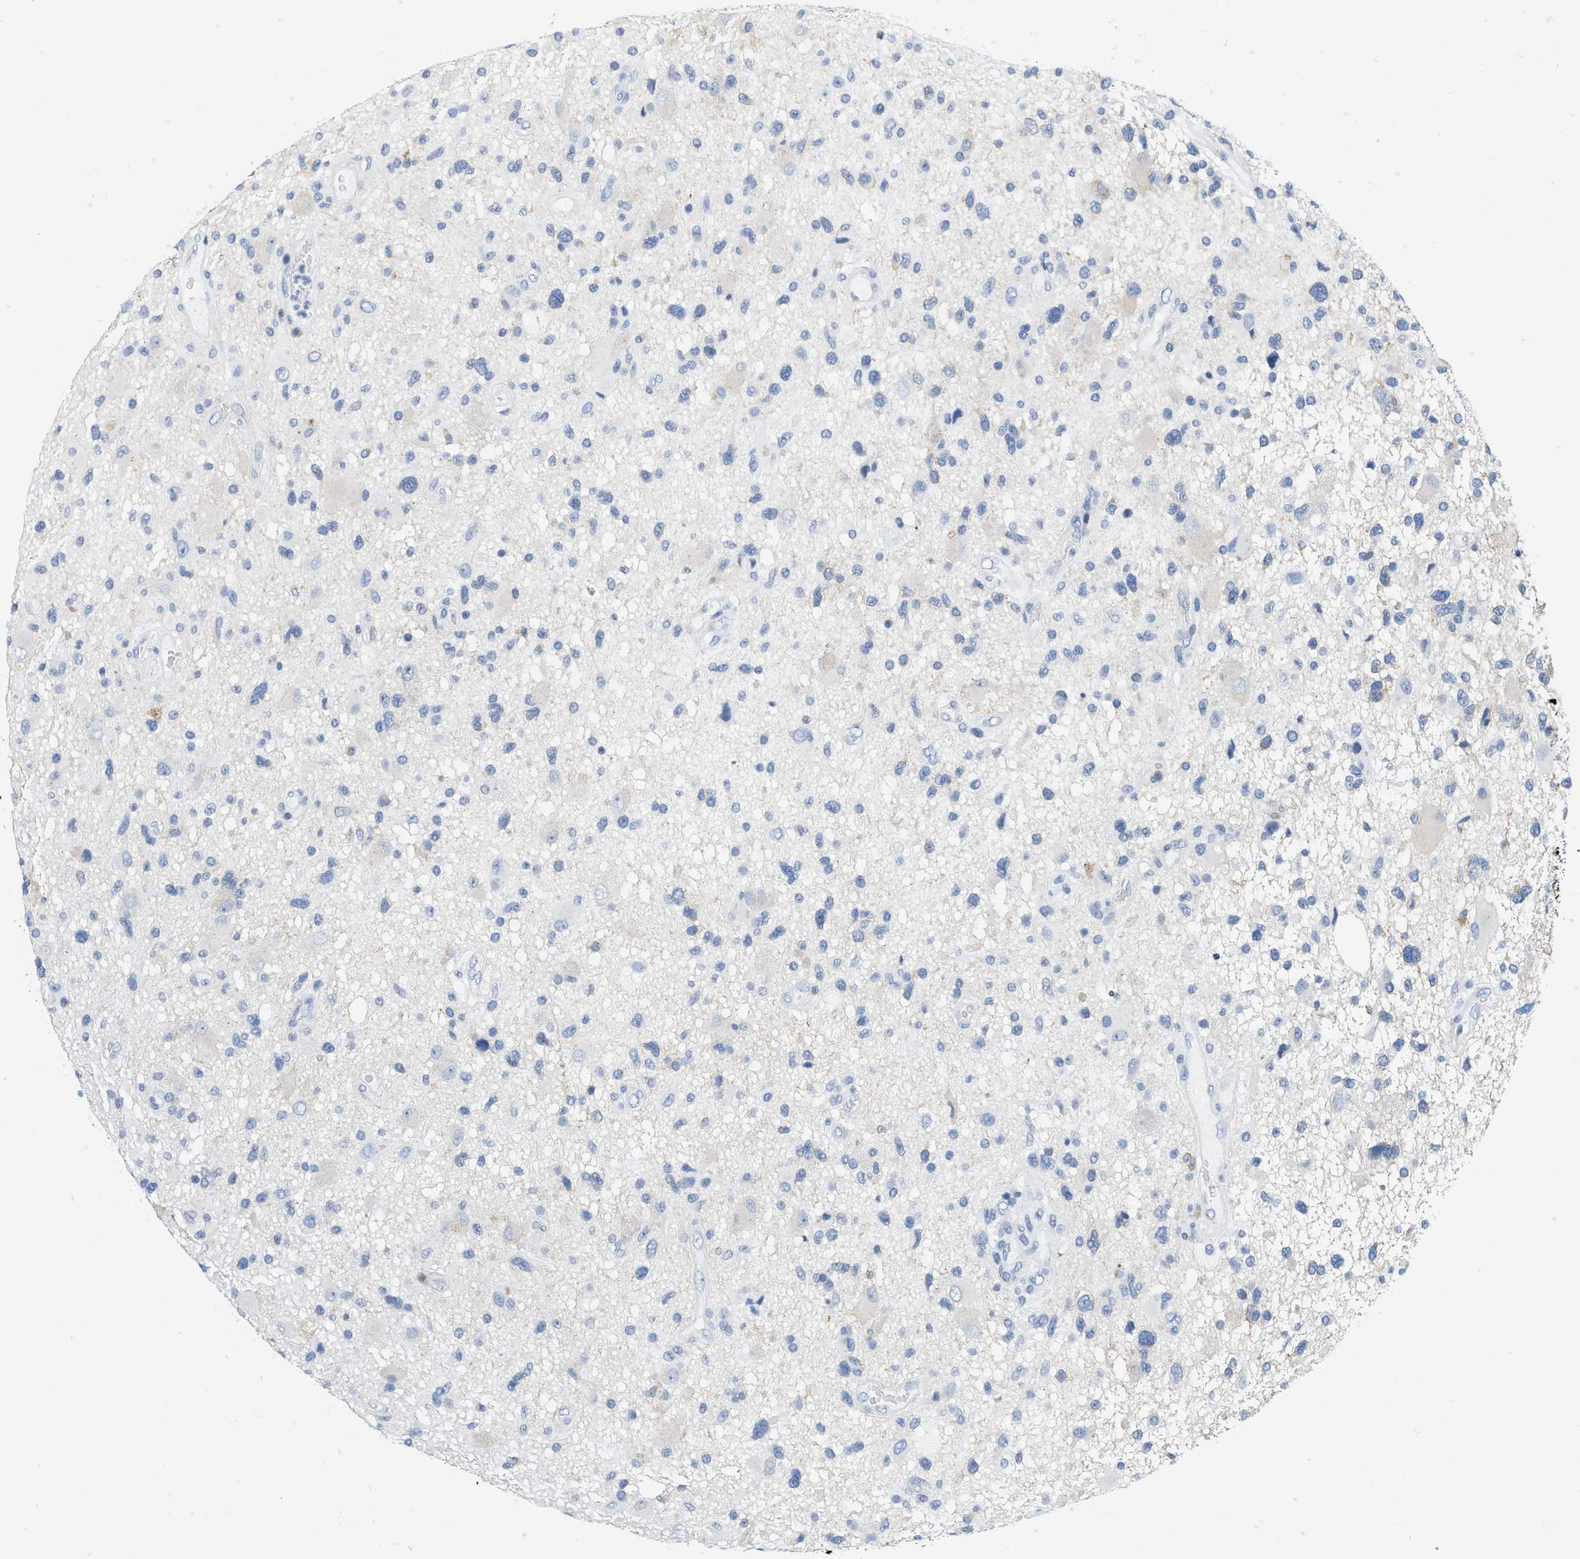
{"staining": {"intensity": "negative", "quantity": "none", "location": "none"}, "tissue": "glioma", "cell_type": "Tumor cells", "image_type": "cancer", "snomed": [{"axis": "morphology", "description": "Glioma, malignant, High grade"}, {"axis": "topography", "description": "Brain"}], "caption": "DAB (3,3'-diaminobenzidine) immunohistochemical staining of human glioma shows no significant staining in tumor cells.", "gene": "ABCB11", "patient": {"sex": "male", "age": 33}}